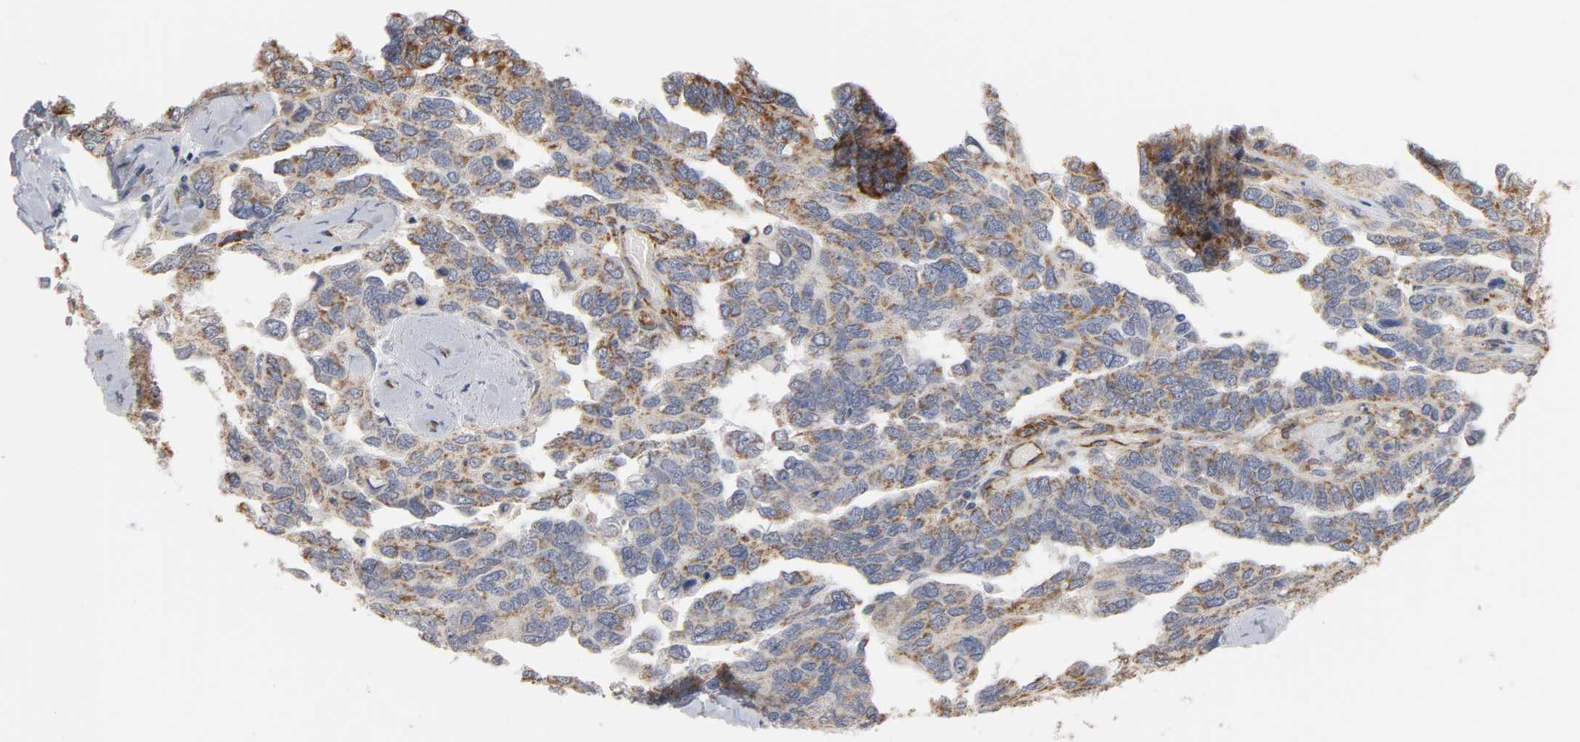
{"staining": {"intensity": "weak", "quantity": ">75%", "location": "cytoplasmic/membranous"}, "tissue": "ovarian cancer", "cell_type": "Tumor cells", "image_type": "cancer", "snomed": [{"axis": "morphology", "description": "Cystadenocarcinoma, serous, NOS"}, {"axis": "topography", "description": "Ovary"}], "caption": "This image displays immunohistochemistry (IHC) staining of ovarian cancer, with low weak cytoplasmic/membranous positivity in approximately >75% of tumor cells.", "gene": "GNG2", "patient": {"sex": "female", "age": 64}}